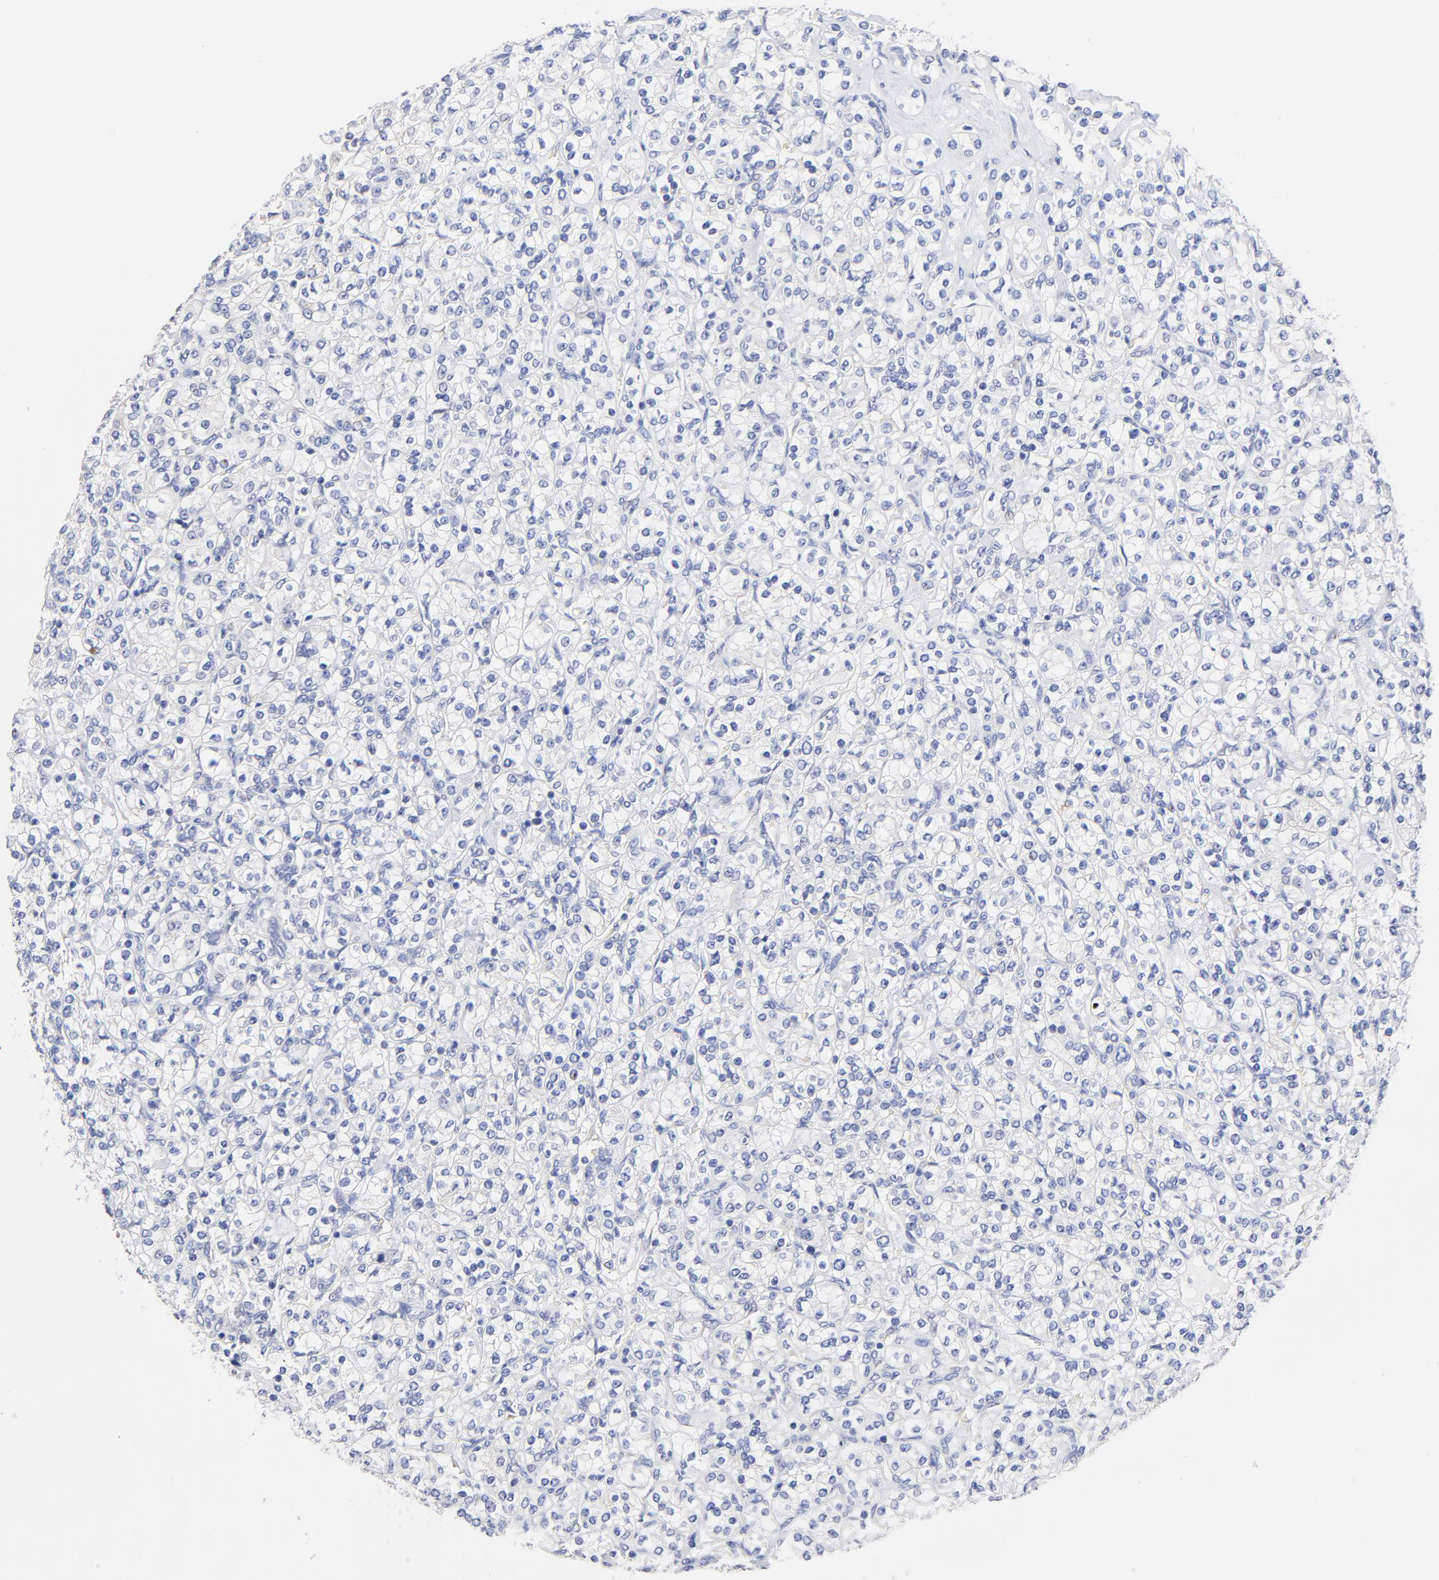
{"staining": {"intensity": "negative", "quantity": "none", "location": "none"}, "tissue": "renal cancer", "cell_type": "Tumor cells", "image_type": "cancer", "snomed": [{"axis": "morphology", "description": "Adenocarcinoma, NOS"}, {"axis": "topography", "description": "Kidney"}], "caption": "Tumor cells show no significant positivity in adenocarcinoma (renal). (DAB IHC visualized using brightfield microscopy, high magnification).", "gene": "LAX1", "patient": {"sex": "male", "age": 77}}